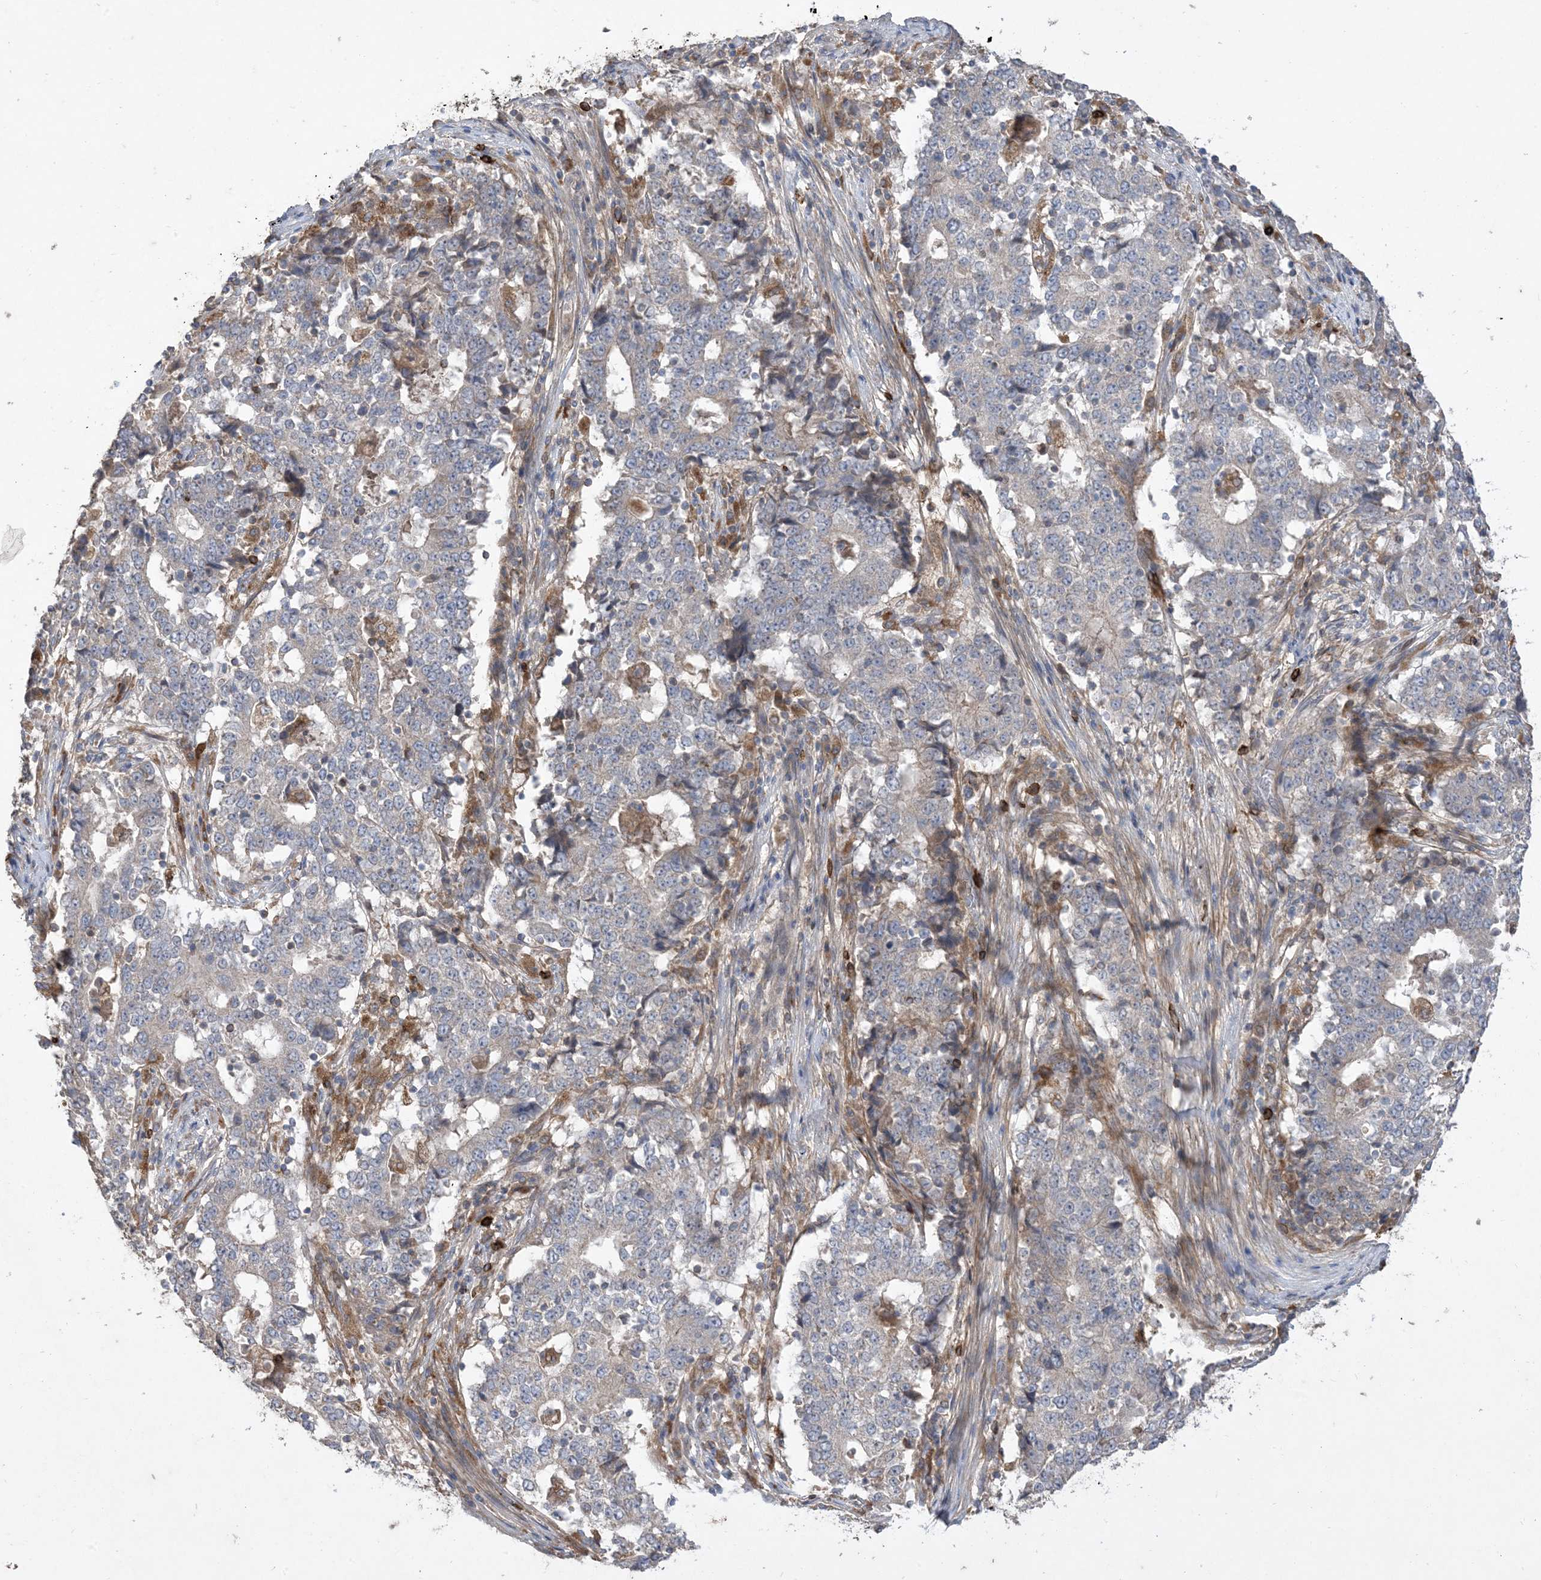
{"staining": {"intensity": "negative", "quantity": "none", "location": "none"}, "tissue": "stomach cancer", "cell_type": "Tumor cells", "image_type": "cancer", "snomed": [{"axis": "morphology", "description": "Adenocarcinoma, NOS"}, {"axis": "topography", "description": "Stomach"}], "caption": "An image of stomach cancer stained for a protein displays no brown staining in tumor cells.", "gene": "MASP2", "patient": {"sex": "male", "age": 59}}